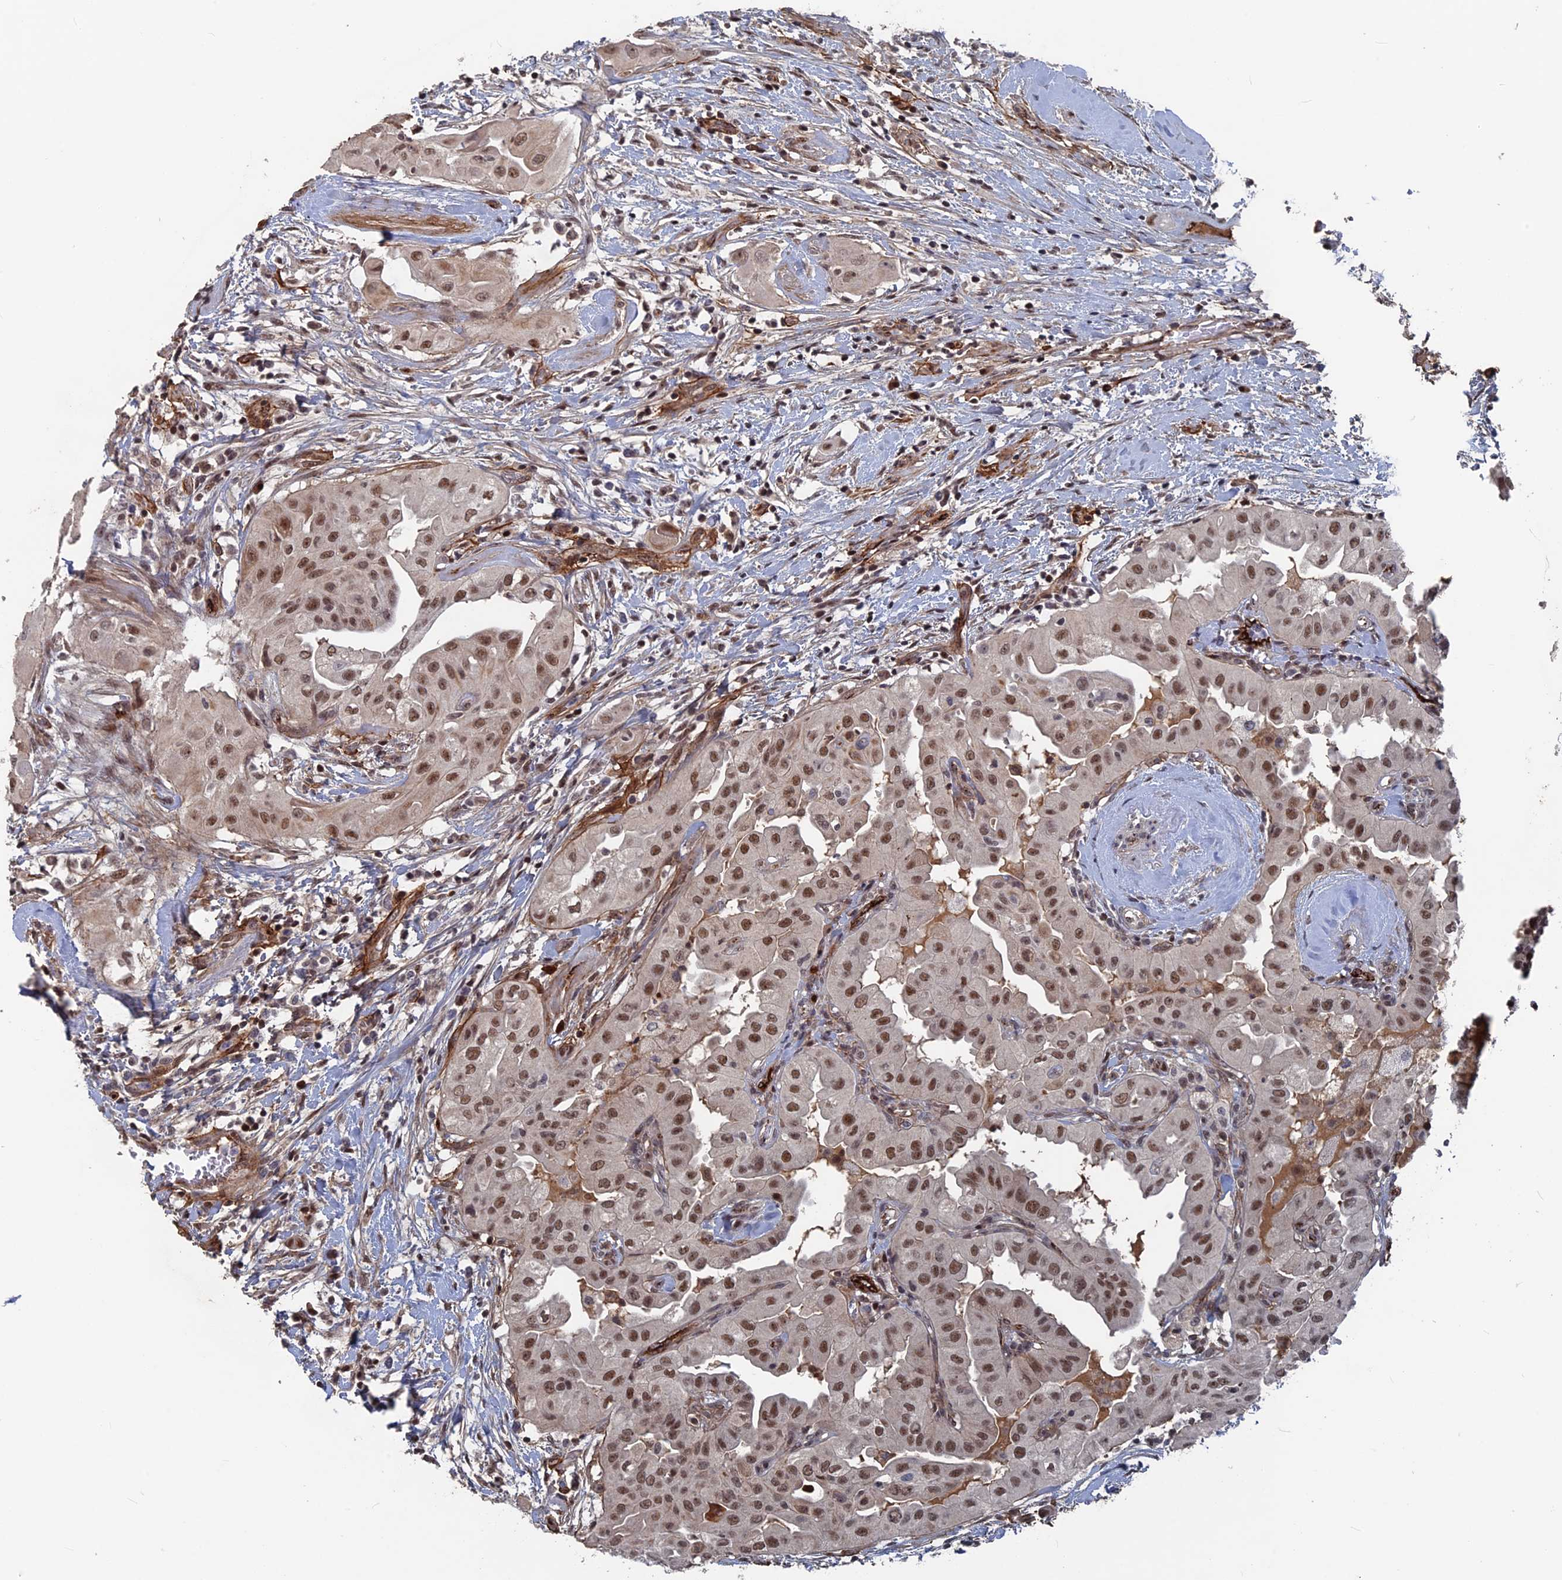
{"staining": {"intensity": "moderate", "quantity": ">75%", "location": "nuclear"}, "tissue": "thyroid cancer", "cell_type": "Tumor cells", "image_type": "cancer", "snomed": [{"axis": "morphology", "description": "Papillary adenocarcinoma, NOS"}, {"axis": "topography", "description": "Thyroid gland"}], "caption": "A medium amount of moderate nuclear staining is present in about >75% of tumor cells in papillary adenocarcinoma (thyroid) tissue.", "gene": "SH3D21", "patient": {"sex": "female", "age": 59}}